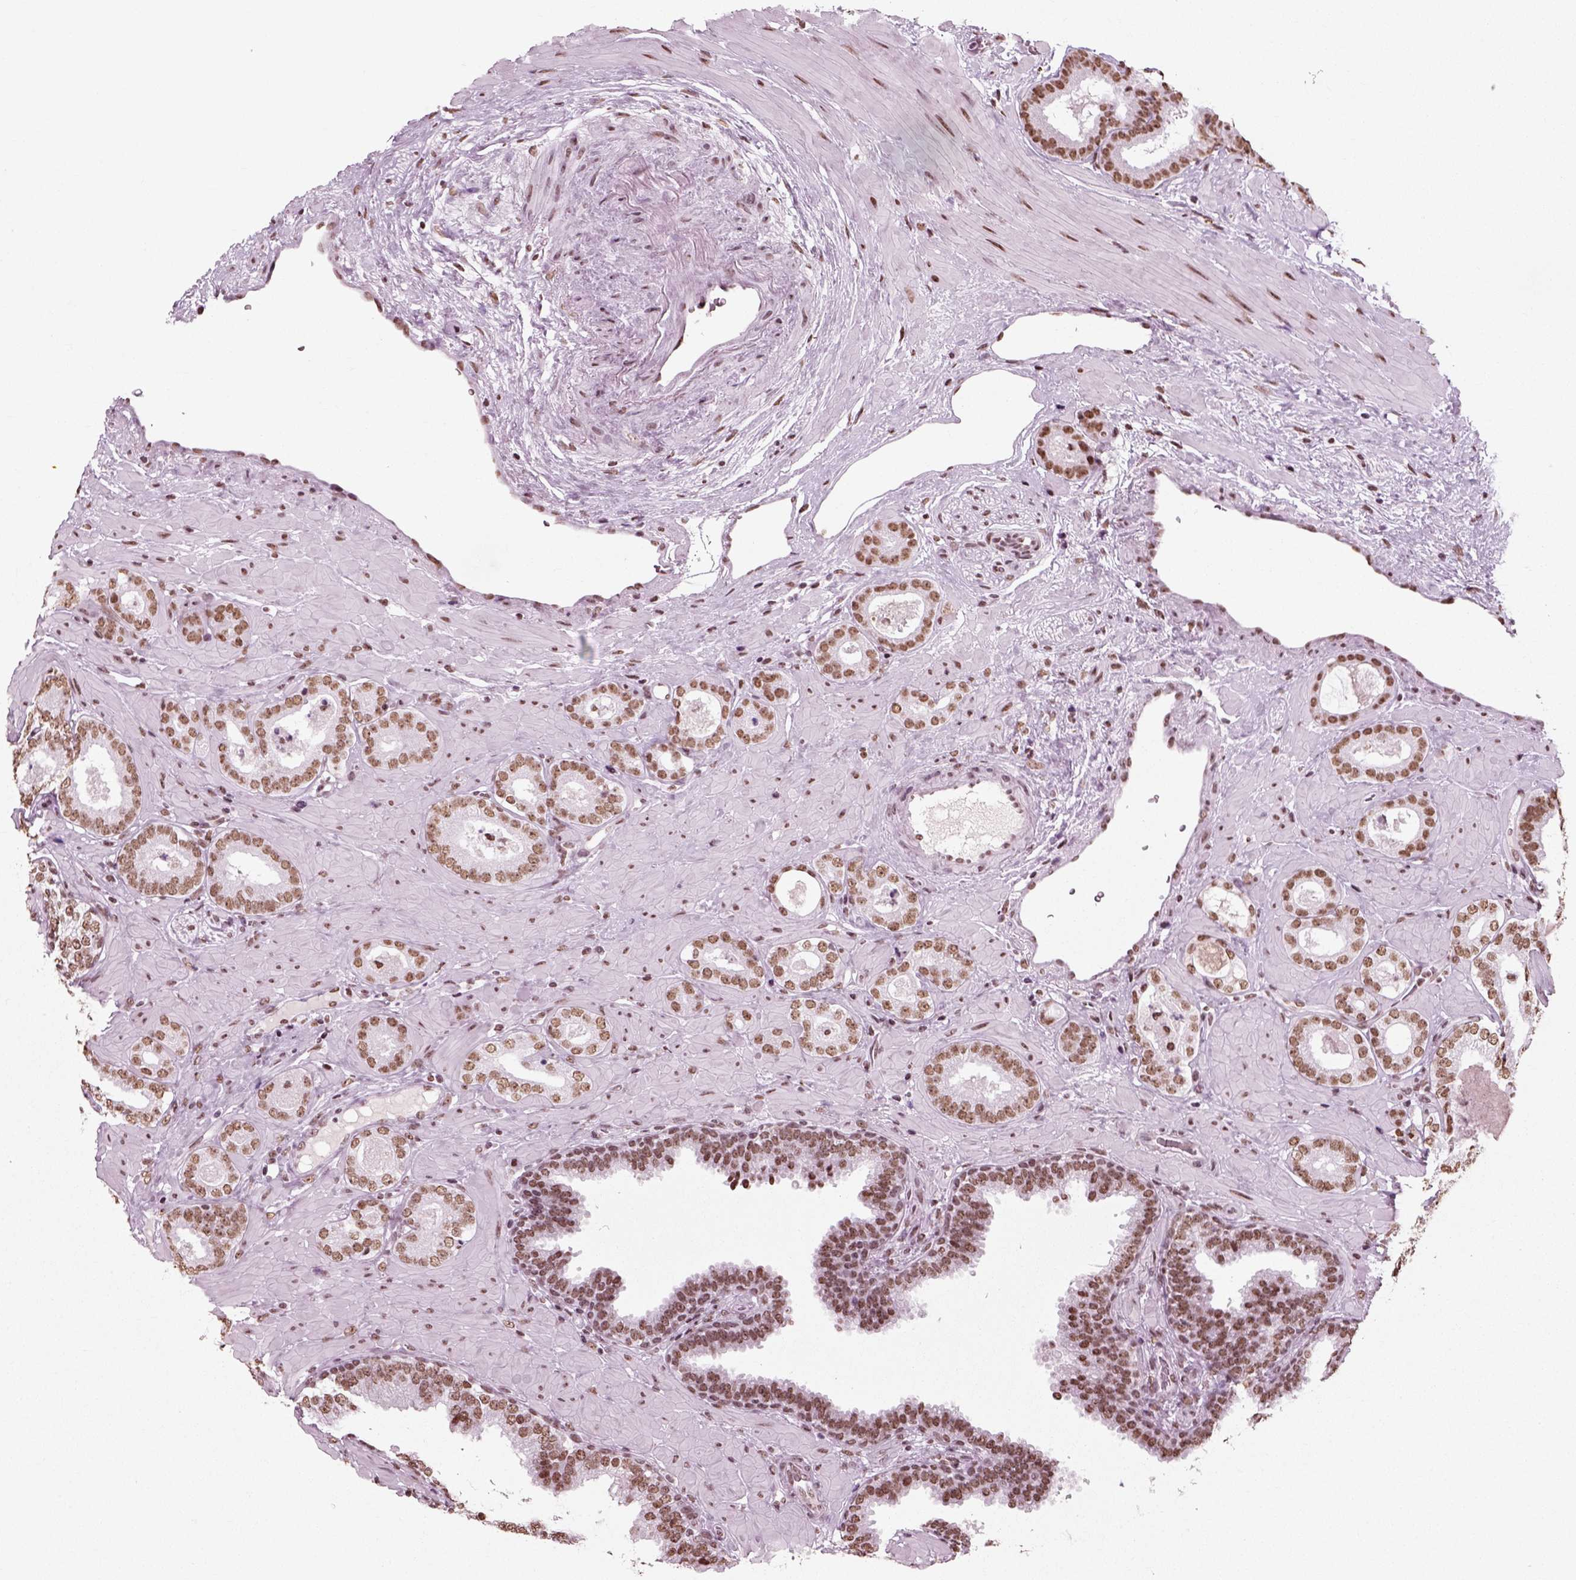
{"staining": {"intensity": "moderate", "quantity": ">75%", "location": "nuclear"}, "tissue": "prostate cancer", "cell_type": "Tumor cells", "image_type": "cancer", "snomed": [{"axis": "morphology", "description": "Adenocarcinoma, Low grade"}, {"axis": "topography", "description": "Prostate"}], "caption": "The photomicrograph demonstrates staining of prostate cancer, revealing moderate nuclear protein expression (brown color) within tumor cells.", "gene": "POLR1H", "patient": {"sex": "male", "age": 60}}